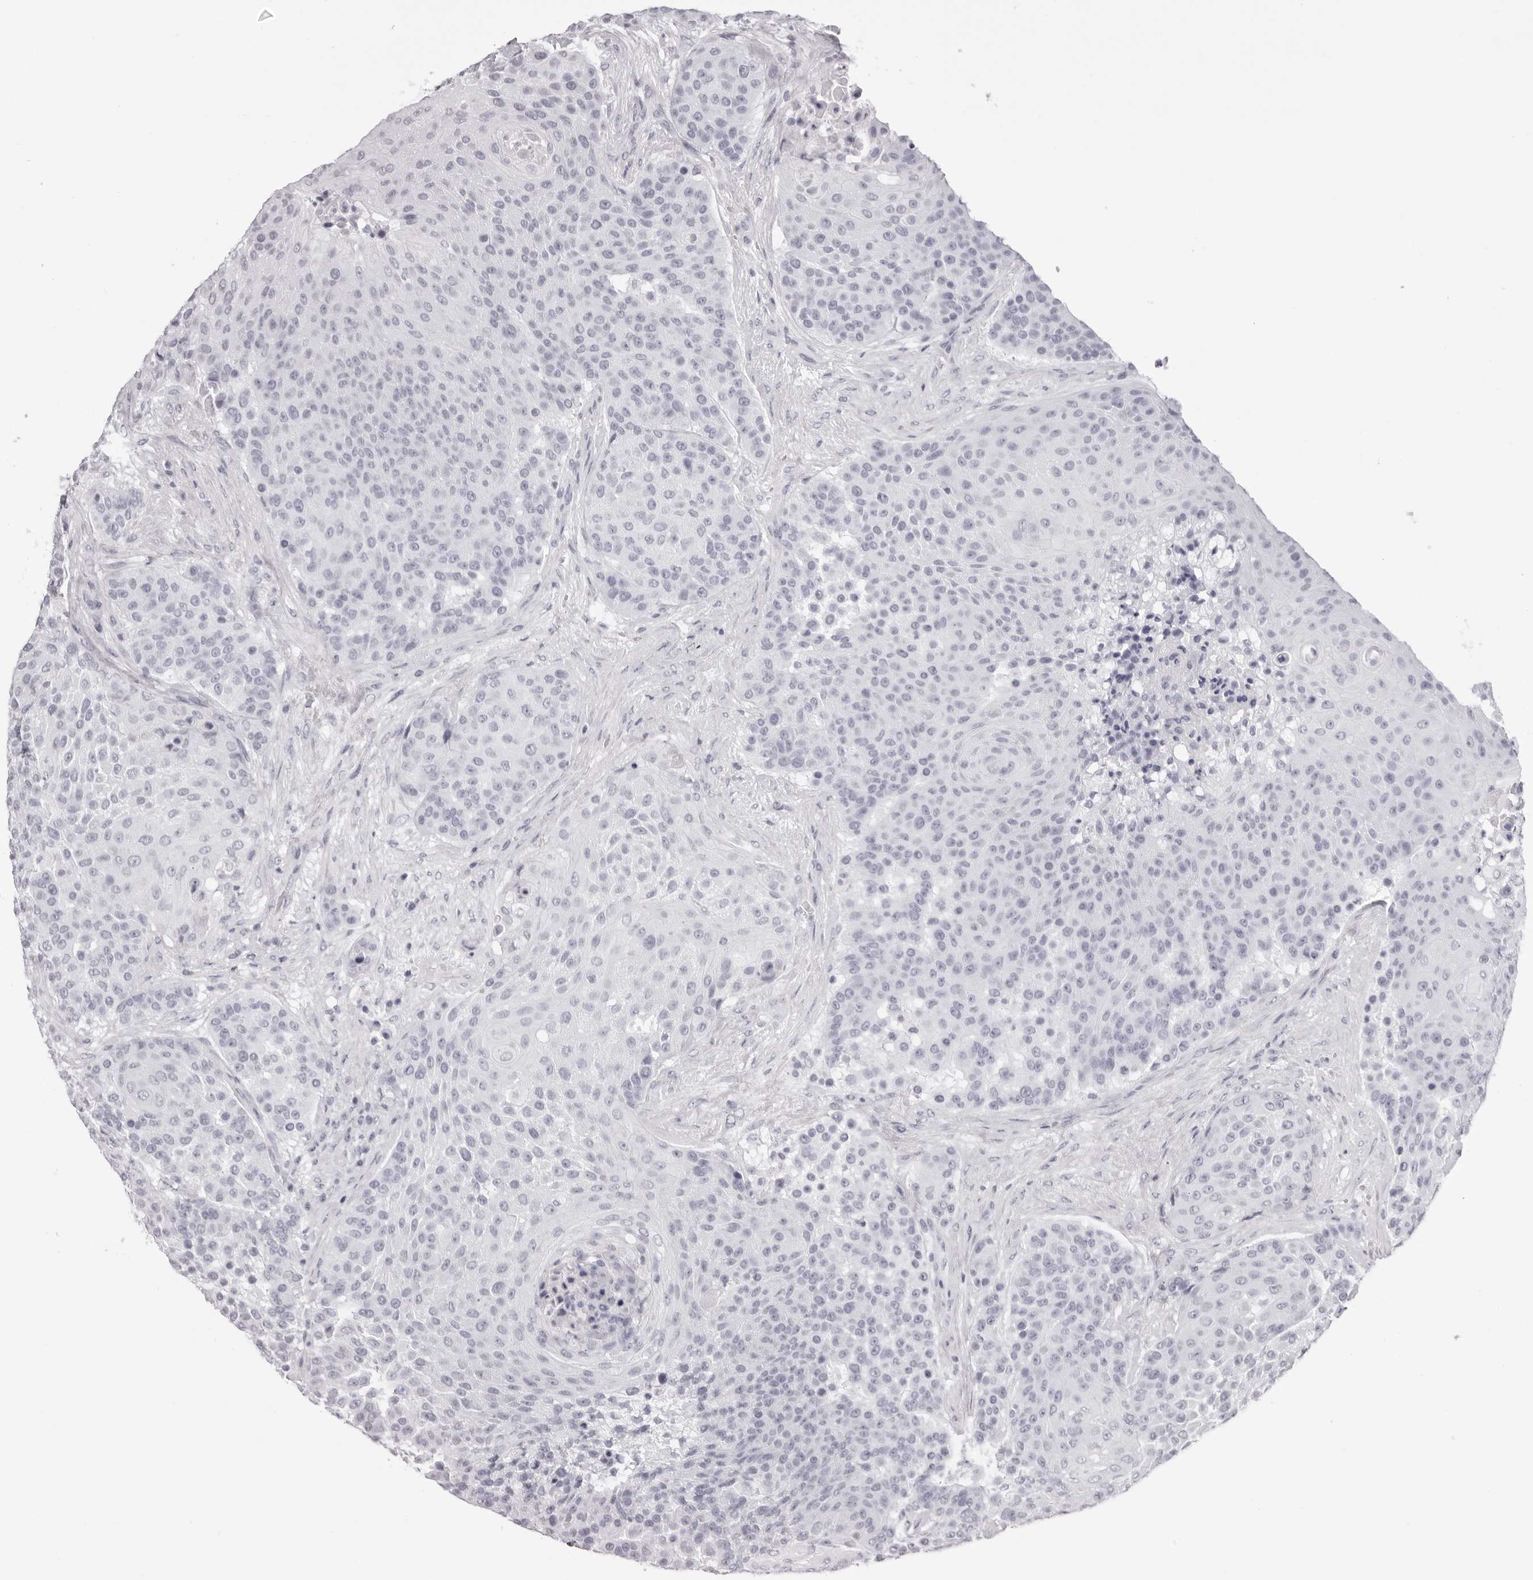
{"staining": {"intensity": "negative", "quantity": "none", "location": "none"}, "tissue": "urothelial cancer", "cell_type": "Tumor cells", "image_type": "cancer", "snomed": [{"axis": "morphology", "description": "Urothelial carcinoma, High grade"}, {"axis": "topography", "description": "Urinary bladder"}], "caption": "The micrograph exhibits no staining of tumor cells in urothelial carcinoma (high-grade). Brightfield microscopy of immunohistochemistry (IHC) stained with DAB (brown) and hematoxylin (blue), captured at high magnification.", "gene": "RHO", "patient": {"sex": "female", "age": 63}}